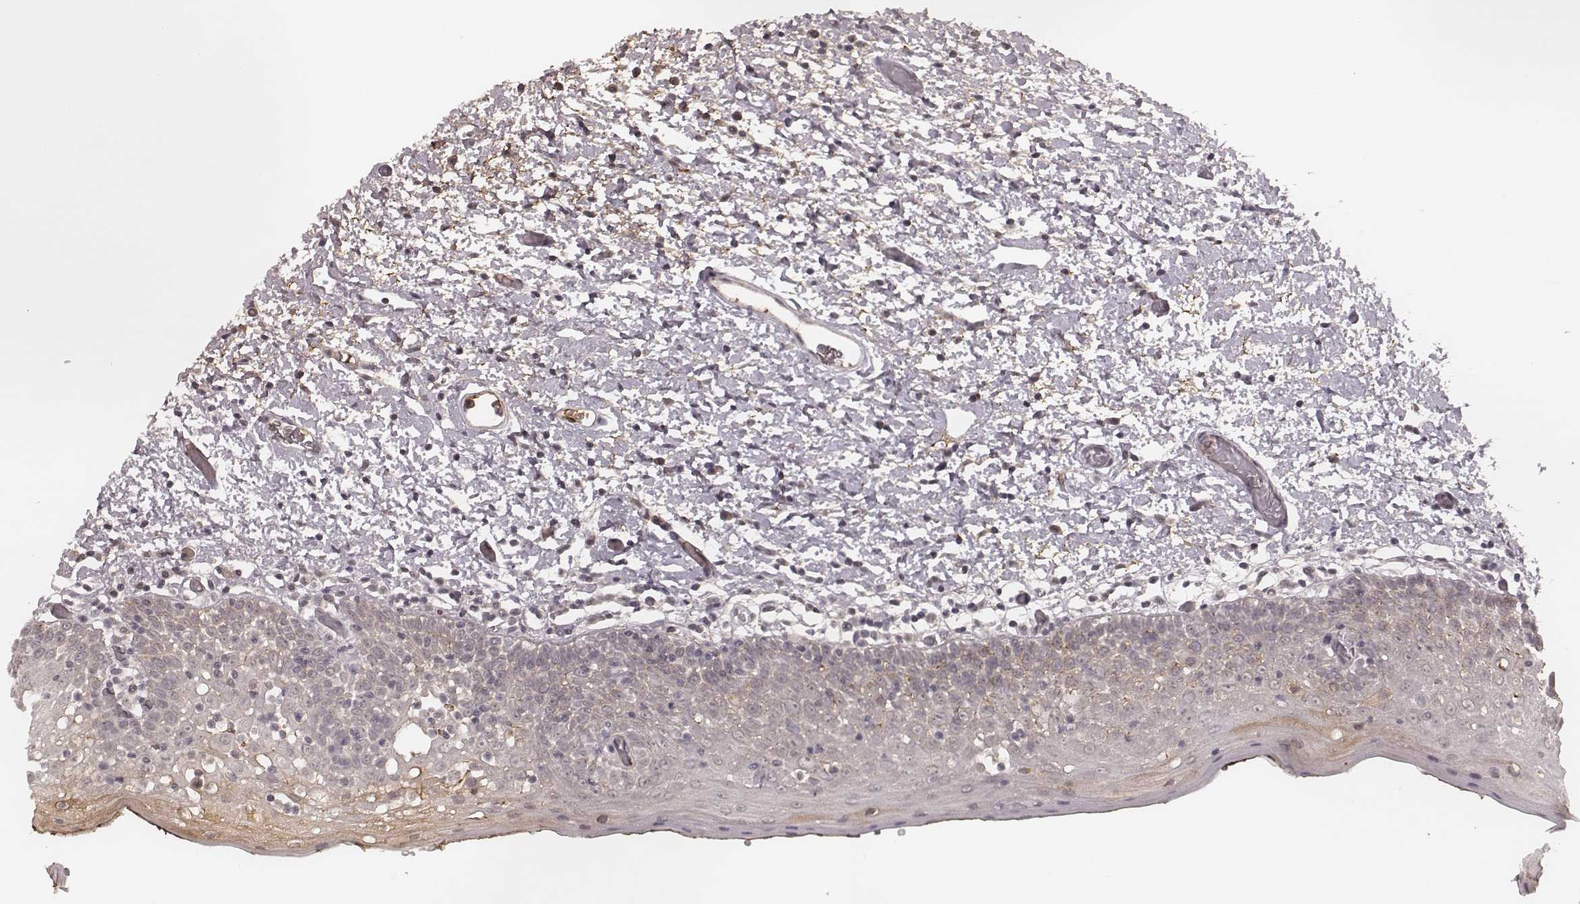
{"staining": {"intensity": "weak", "quantity": "<25%", "location": "cytoplasmic/membranous"}, "tissue": "oral mucosa", "cell_type": "Squamous epithelial cells", "image_type": "normal", "snomed": [{"axis": "morphology", "description": "Normal tissue, NOS"}, {"axis": "morphology", "description": "Squamous cell carcinoma, NOS"}, {"axis": "topography", "description": "Oral tissue"}, {"axis": "topography", "description": "Head-Neck"}], "caption": "Immunohistochemistry histopathology image of normal oral mucosa: human oral mucosa stained with DAB (3,3'-diaminobenzidine) demonstrates no significant protein staining in squamous epithelial cells. (Brightfield microscopy of DAB immunohistochemistry (IHC) at high magnification).", "gene": "IL5", "patient": {"sex": "male", "age": 69}}